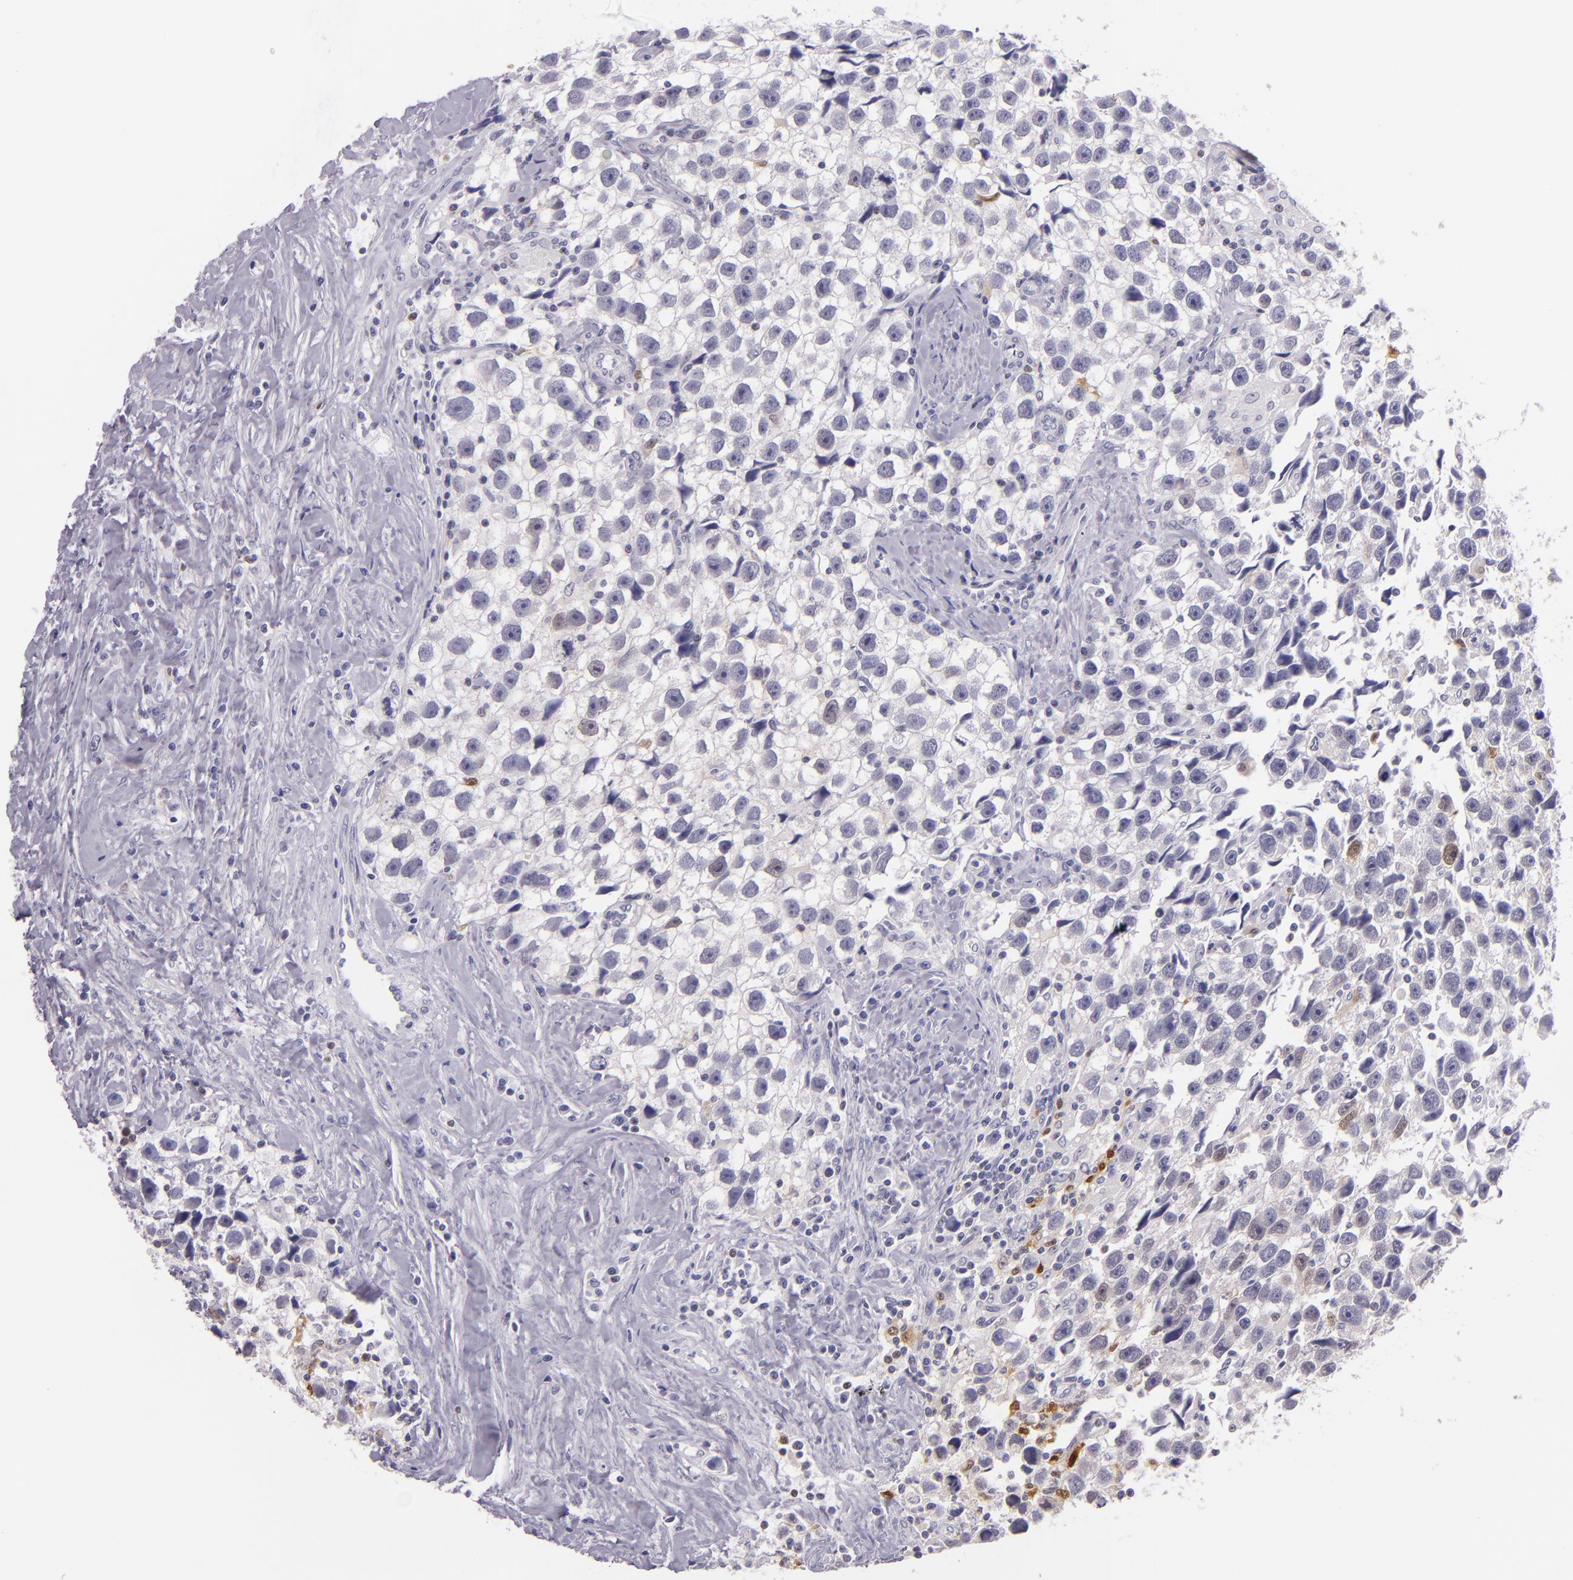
{"staining": {"intensity": "weak", "quantity": "<25%", "location": "nuclear"}, "tissue": "testis cancer", "cell_type": "Tumor cells", "image_type": "cancer", "snomed": [{"axis": "morphology", "description": "Seminoma, NOS"}, {"axis": "topography", "description": "Testis"}], "caption": "IHC of seminoma (testis) shows no staining in tumor cells.", "gene": "MT1A", "patient": {"sex": "male", "age": 43}}